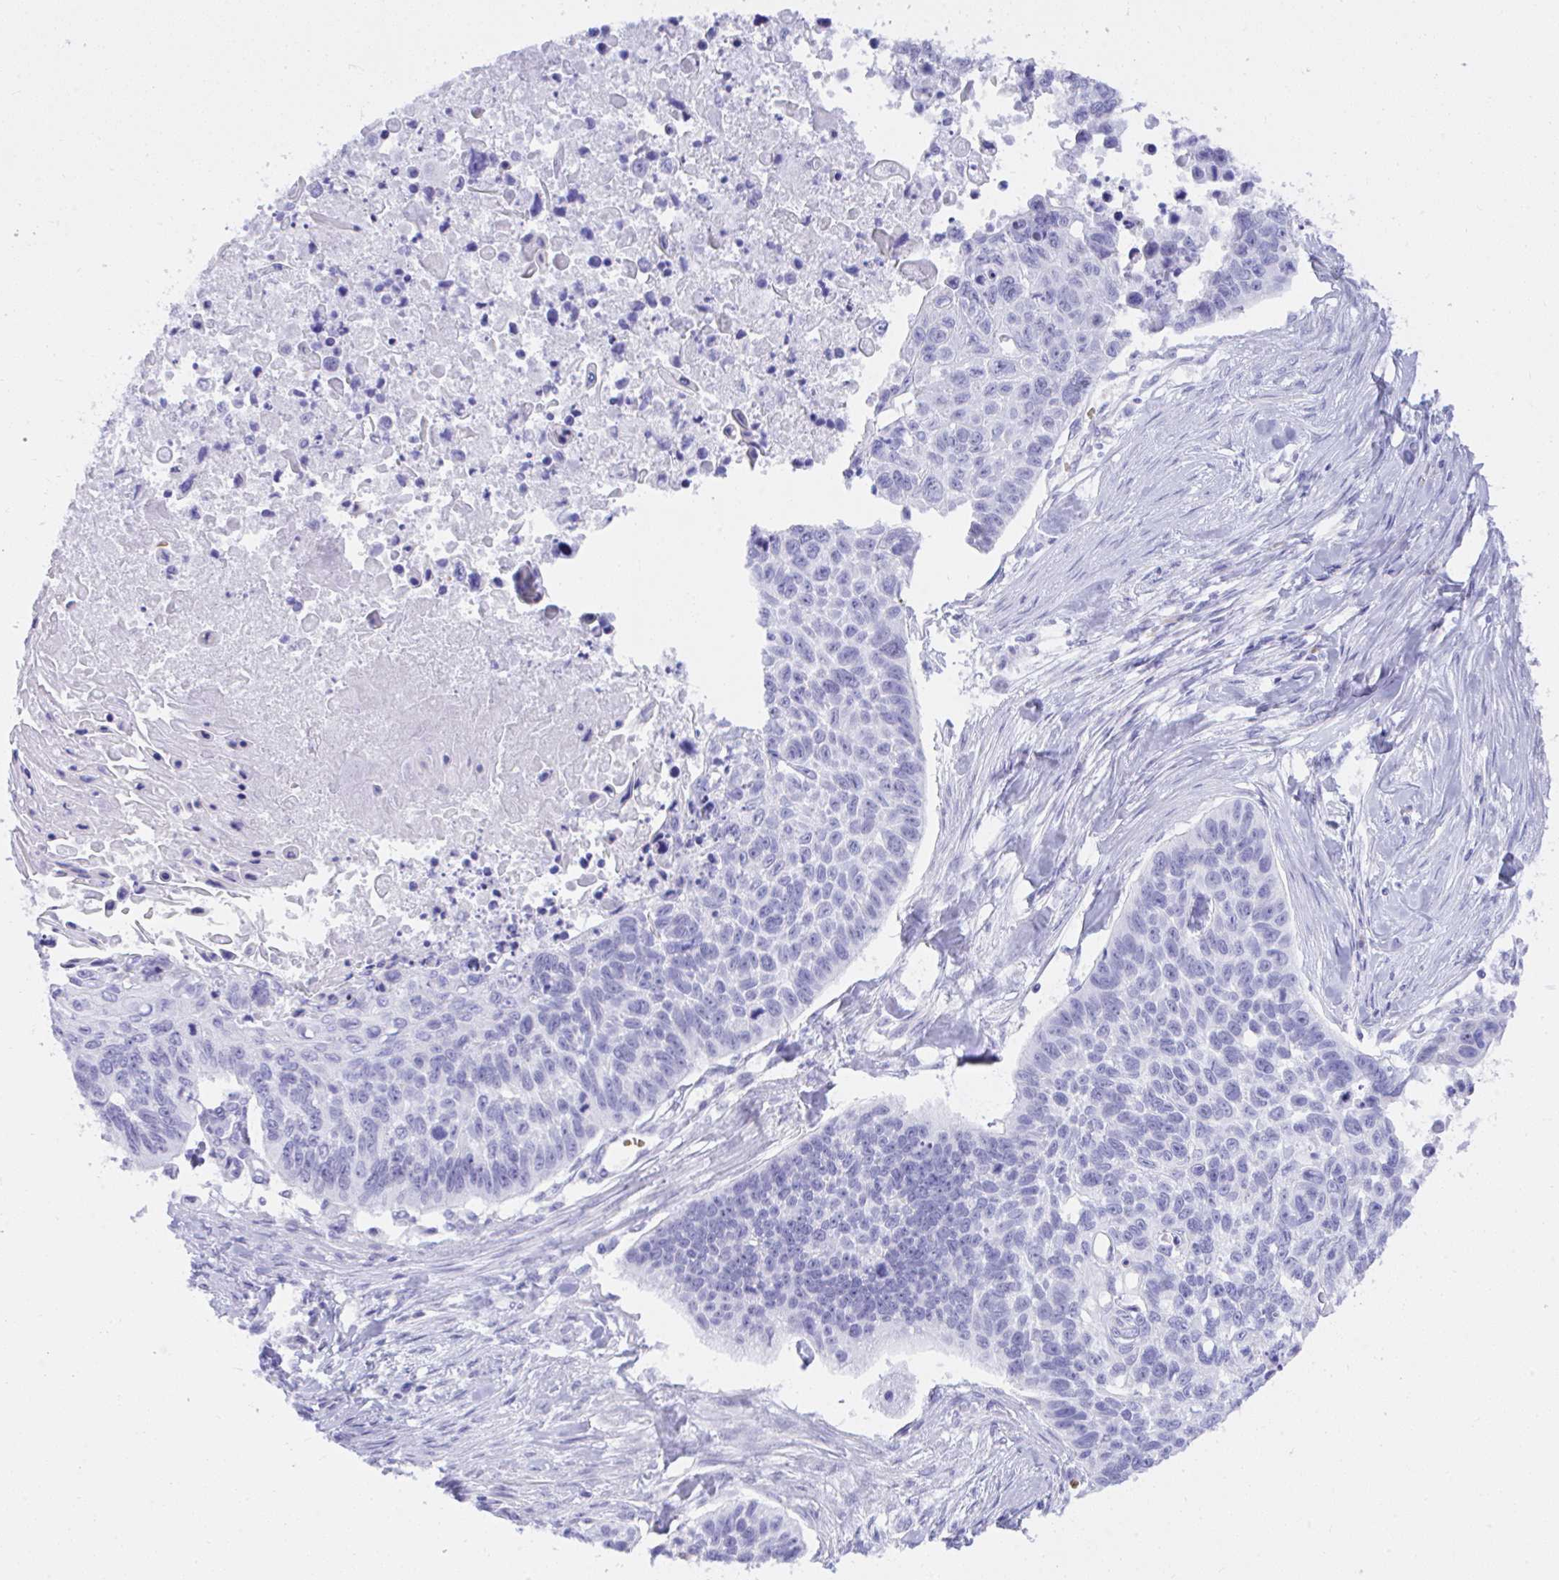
{"staining": {"intensity": "negative", "quantity": "none", "location": "none"}, "tissue": "lung cancer", "cell_type": "Tumor cells", "image_type": "cancer", "snomed": [{"axis": "morphology", "description": "Squamous cell carcinoma, NOS"}, {"axis": "topography", "description": "Lung"}], "caption": "There is no significant staining in tumor cells of lung squamous cell carcinoma. Brightfield microscopy of IHC stained with DAB (3,3'-diaminobenzidine) (brown) and hematoxylin (blue), captured at high magnification.", "gene": "SEL1L2", "patient": {"sex": "male", "age": 62}}